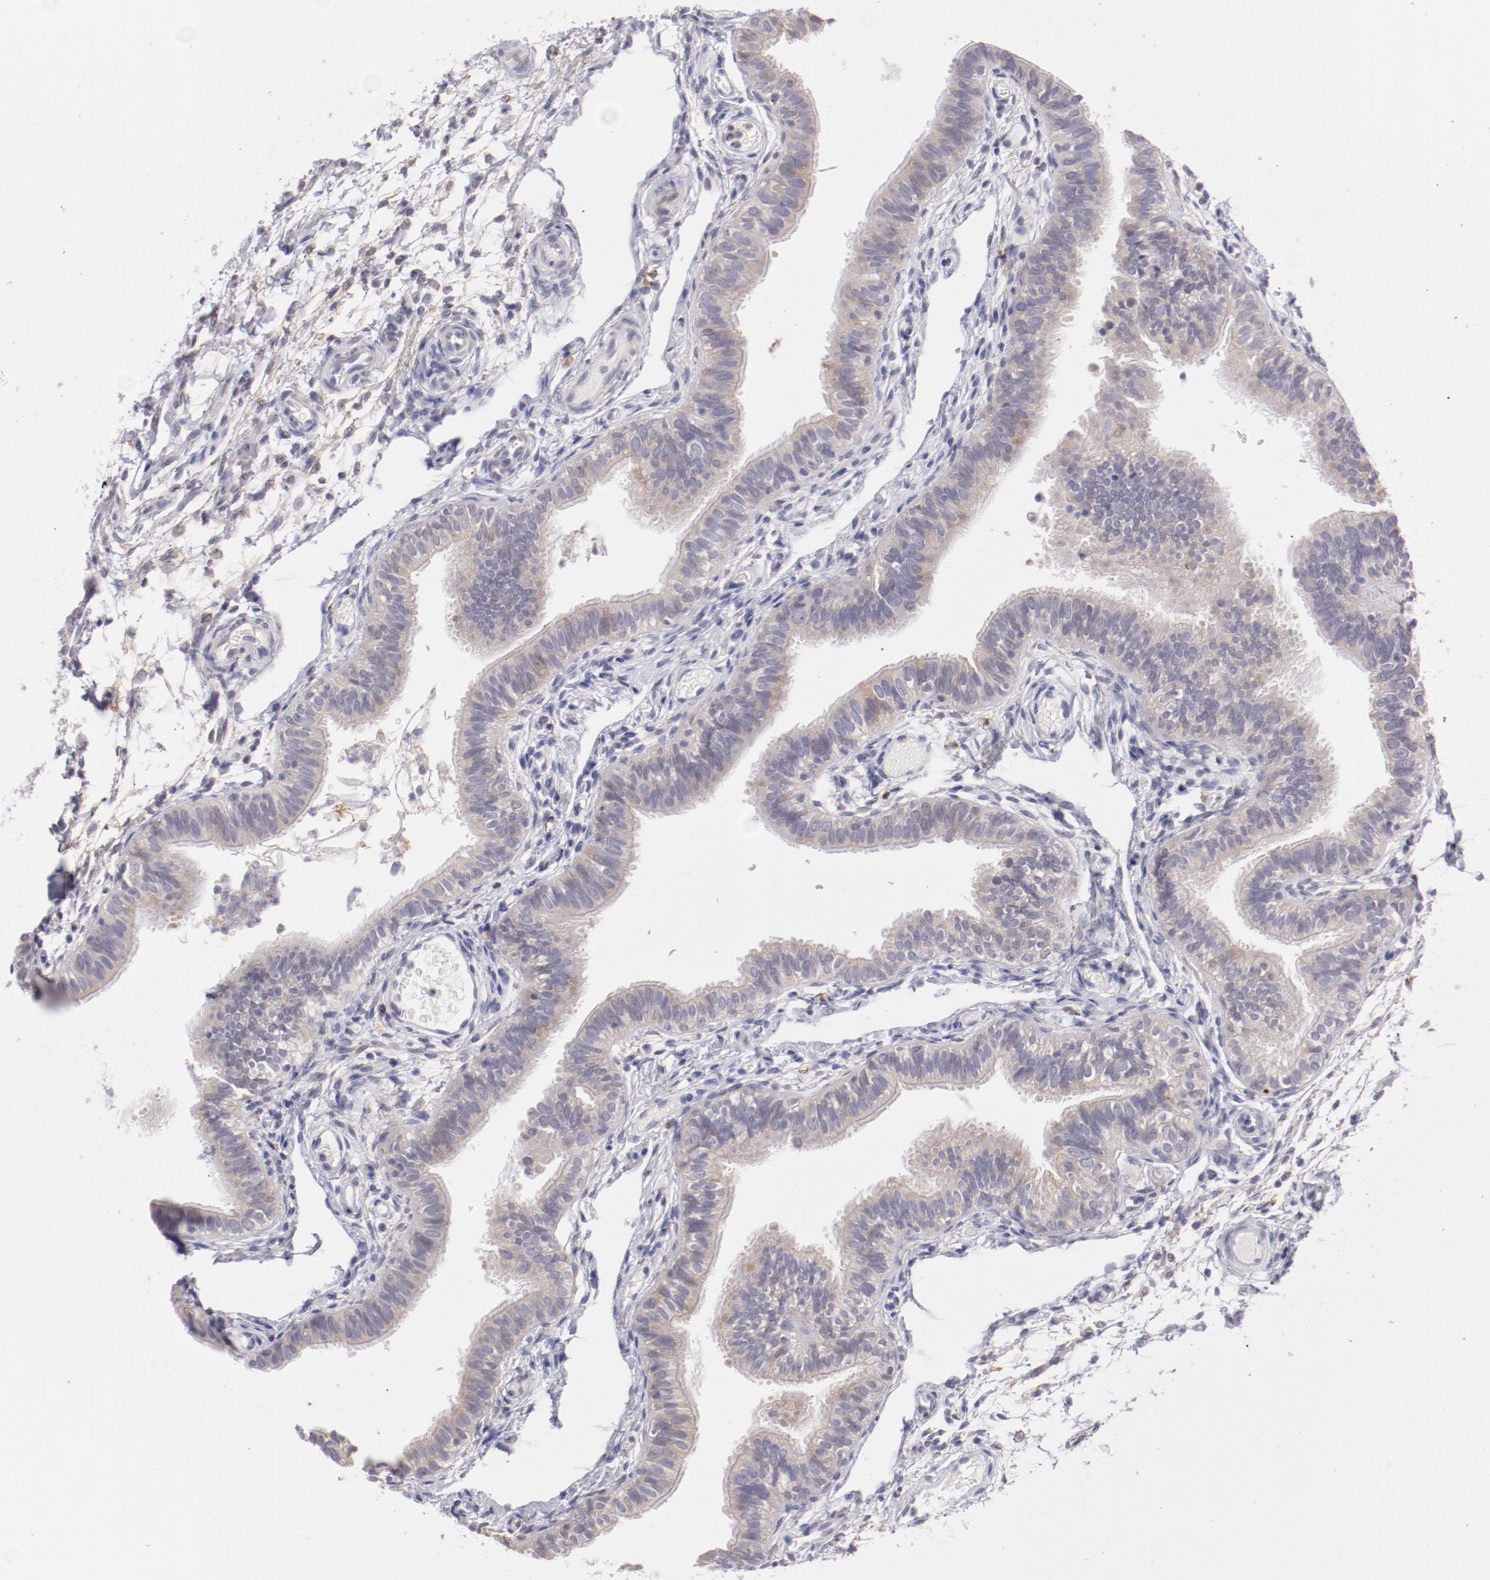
{"staining": {"intensity": "weak", "quantity": ">75%", "location": "cytoplasmic/membranous"}, "tissue": "fallopian tube", "cell_type": "Glandular cells", "image_type": "normal", "snomed": [{"axis": "morphology", "description": "Normal tissue, NOS"}, {"axis": "morphology", "description": "Dermoid, NOS"}, {"axis": "topography", "description": "Fallopian tube"}], "caption": "An immunohistochemistry histopathology image of benign tissue is shown. Protein staining in brown shows weak cytoplasmic/membranous positivity in fallopian tube within glandular cells. The protein of interest is stained brown, and the nuclei are stained in blue (DAB (3,3'-diaminobenzidine) IHC with brightfield microscopy, high magnification).", "gene": "TRAF3", "patient": {"sex": "female", "age": 33}}